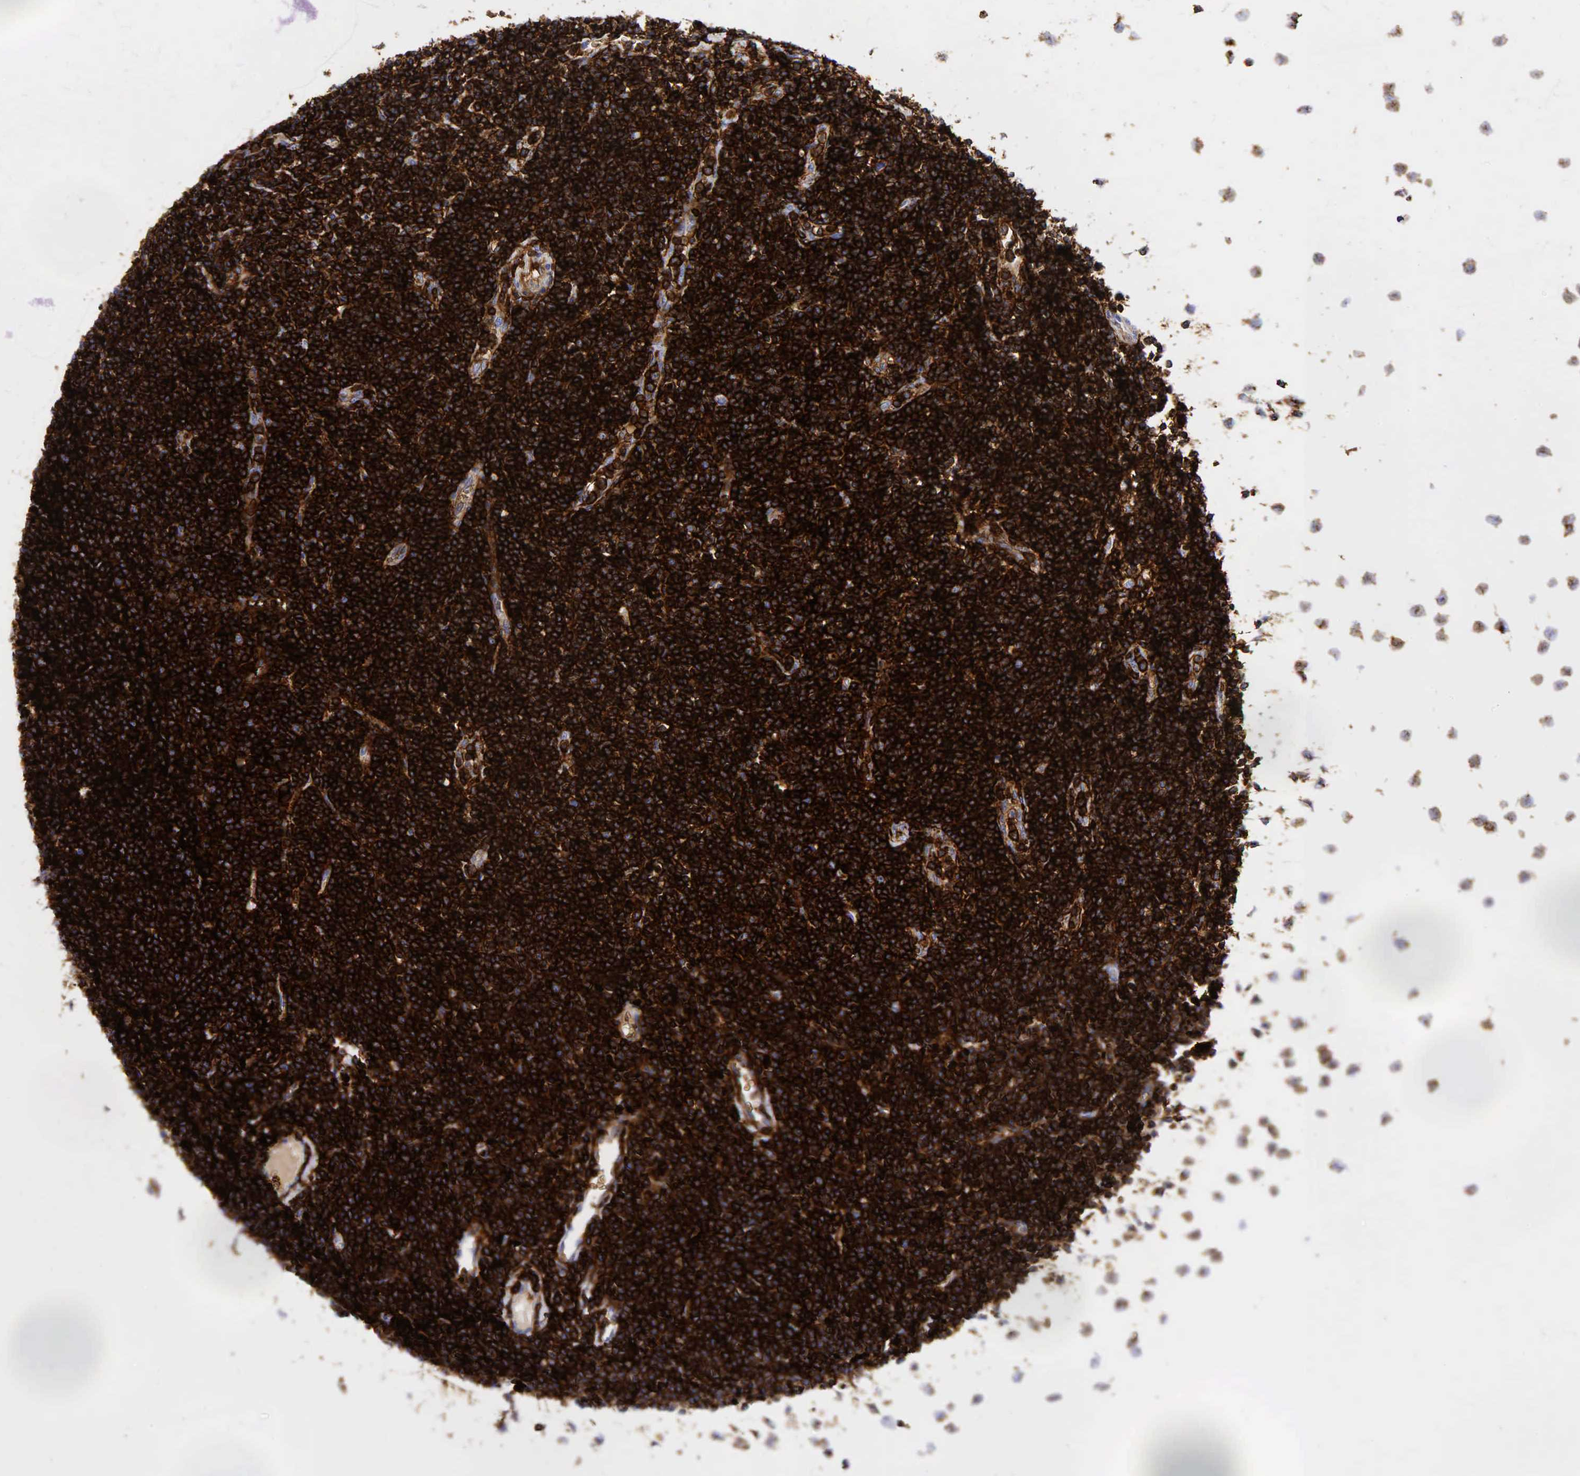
{"staining": {"intensity": "strong", "quantity": ">75%", "location": "cytoplasmic/membranous"}, "tissue": "lymphoma", "cell_type": "Tumor cells", "image_type": "cancer", "snomed": [{"axis": "morphology", "description": "Malignant lymphoma, non-Hodgkin's type, Low grade"}, {"axis": "topography", "description": "Lymph node"}], "caption": "The histopathology image reveals immunohistochemical staining of lymphoma. There is strong cytoplasmic/membranous positivity is identified in approximately >75% of tumor cells. (DAB IHC with brightfield microscopy, high magnification).", "gene": "CD44", "patient": {"sex": "male", "age": 65}}